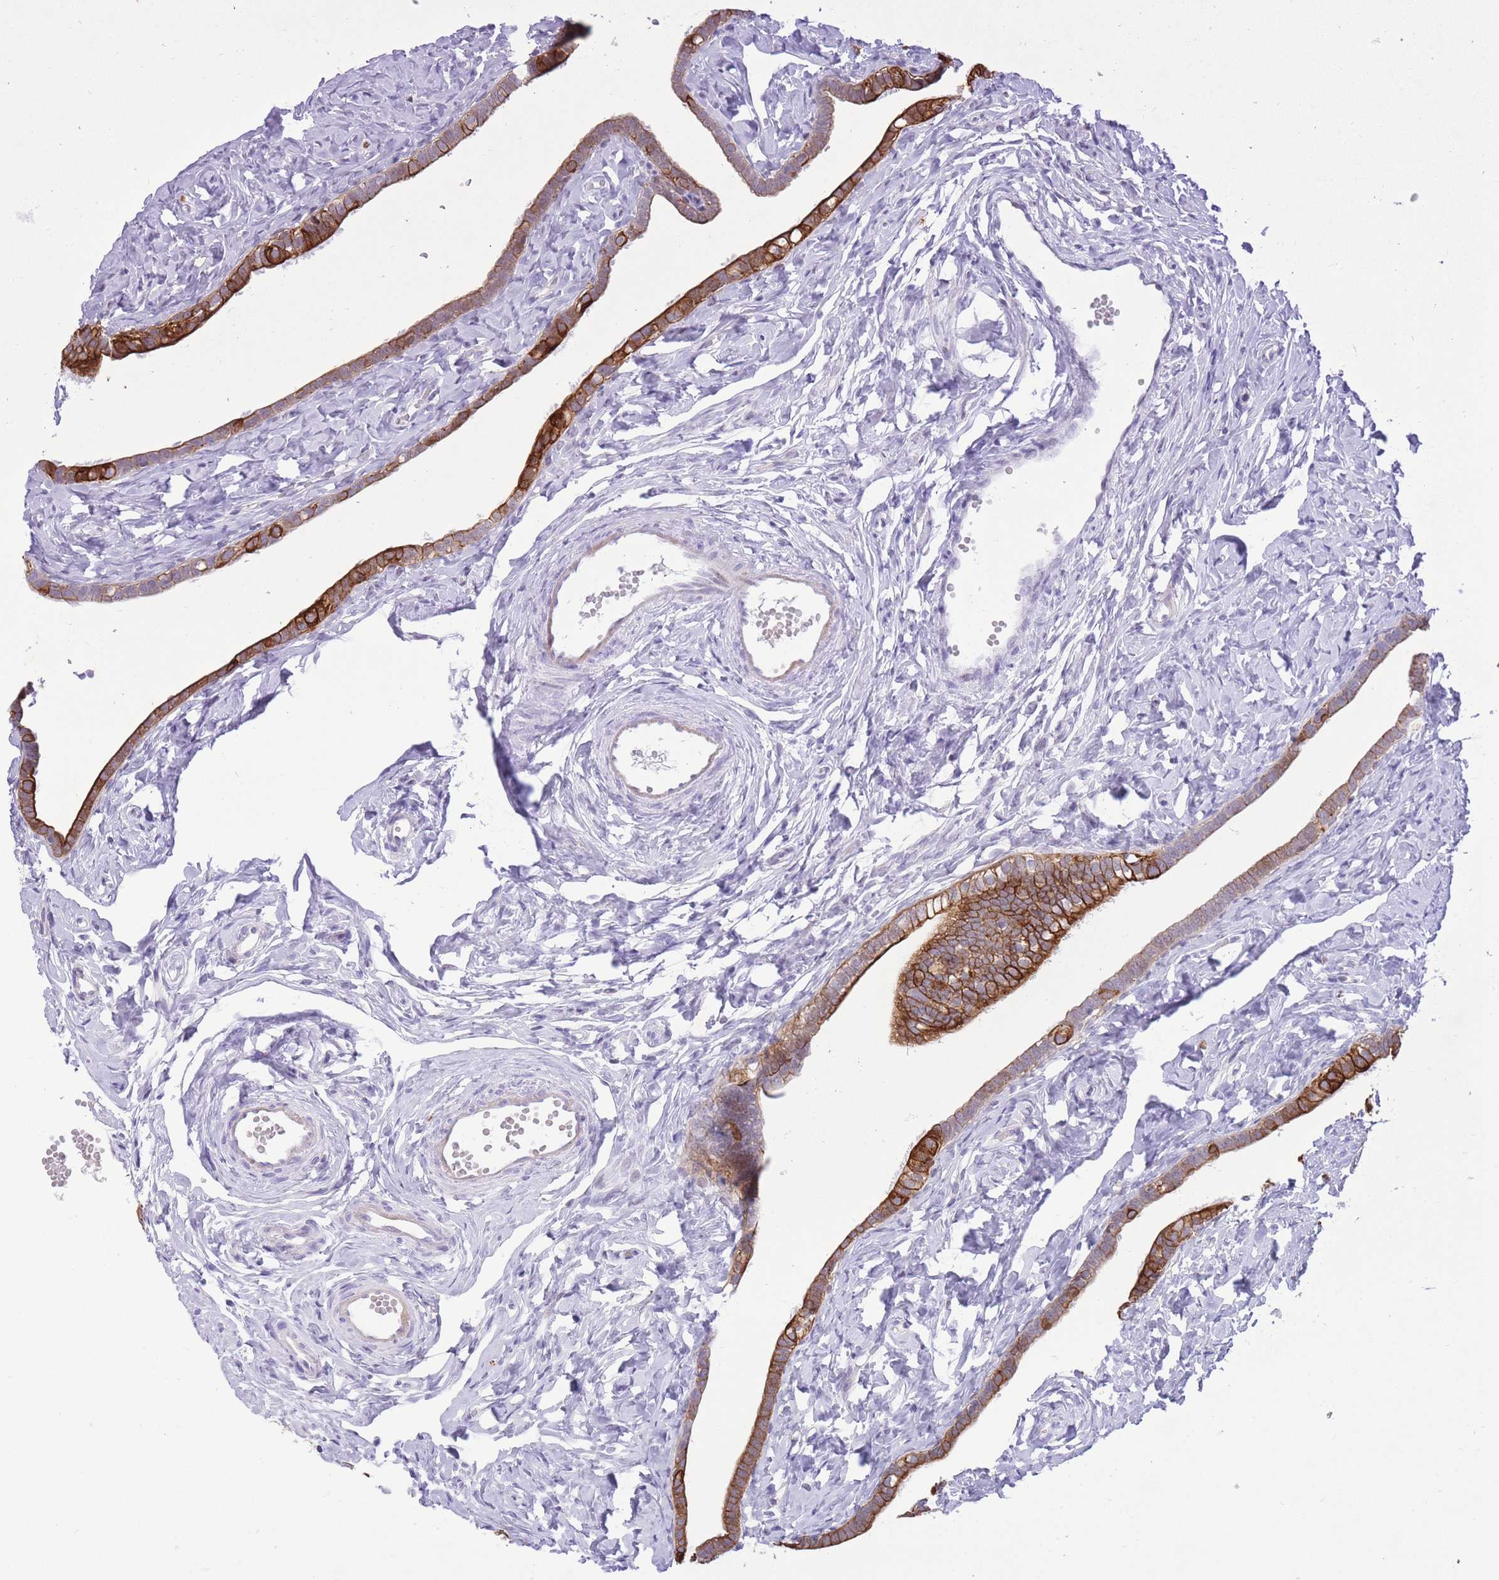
{"staining": {"intensity": "strong", "quantity": "25%-75%", "location": "cytoplasmic/membranous"}, "tissue": "fallopian tube", "cell_type": "Glandular cells", "image_type": "normal", "snomed": [{"axis": "morphology", "description": "Normal tissue, NOS"}, {"axis": "topography", "description": "Fallopian tube"}], "caption": "Strong cytoplasmic/membranous positivity for a protein is seen in about 25%-75% of glandular cells of benign fallopian tube using immunohistochemistry (IHC).", "gene": "MEIS3", "patient": {"sex": "female", "age": 66}}